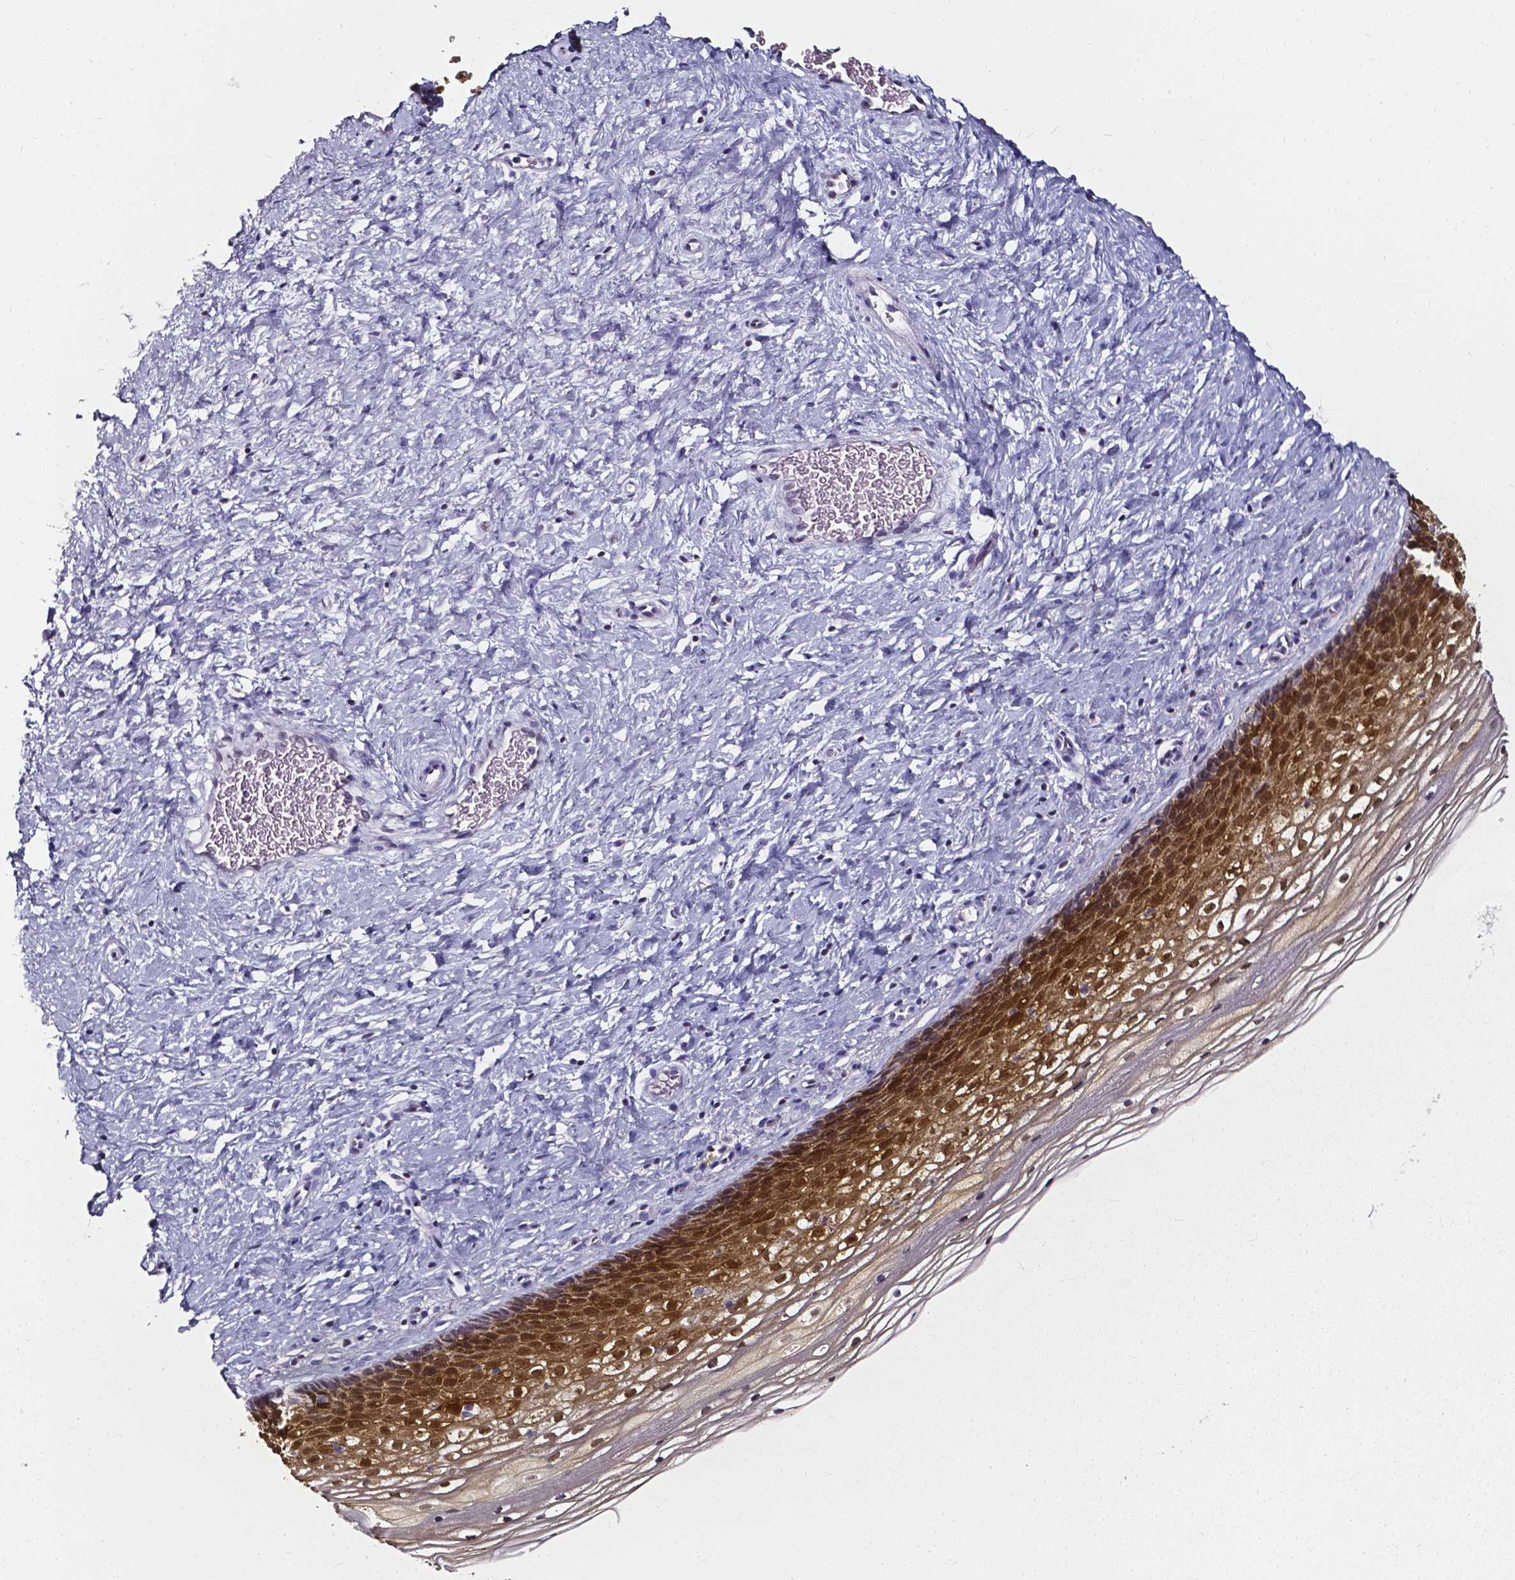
{"staining": {"intensity": "negative", "quantity": "none", "location": "none"}, "tissue": "cervix", "cell_type": "Glandular cells", "image_type": "normal", "snomed": [{"axis": "morphology", "description": "Normal tissue, NOS"}, {"axis": "topography", "description": "Cervix"}], "caption": "Glandular cells are negative for brown protein staining in normal cervix. (Stains: DAB (3,3'-diaminobenzidine) IHC with hematoxylin counter stain, Microscopy: brightfield microscopy at high magnification).", "gene": "AKR1B10", "patient": {"sex": "female", "age": 34}}